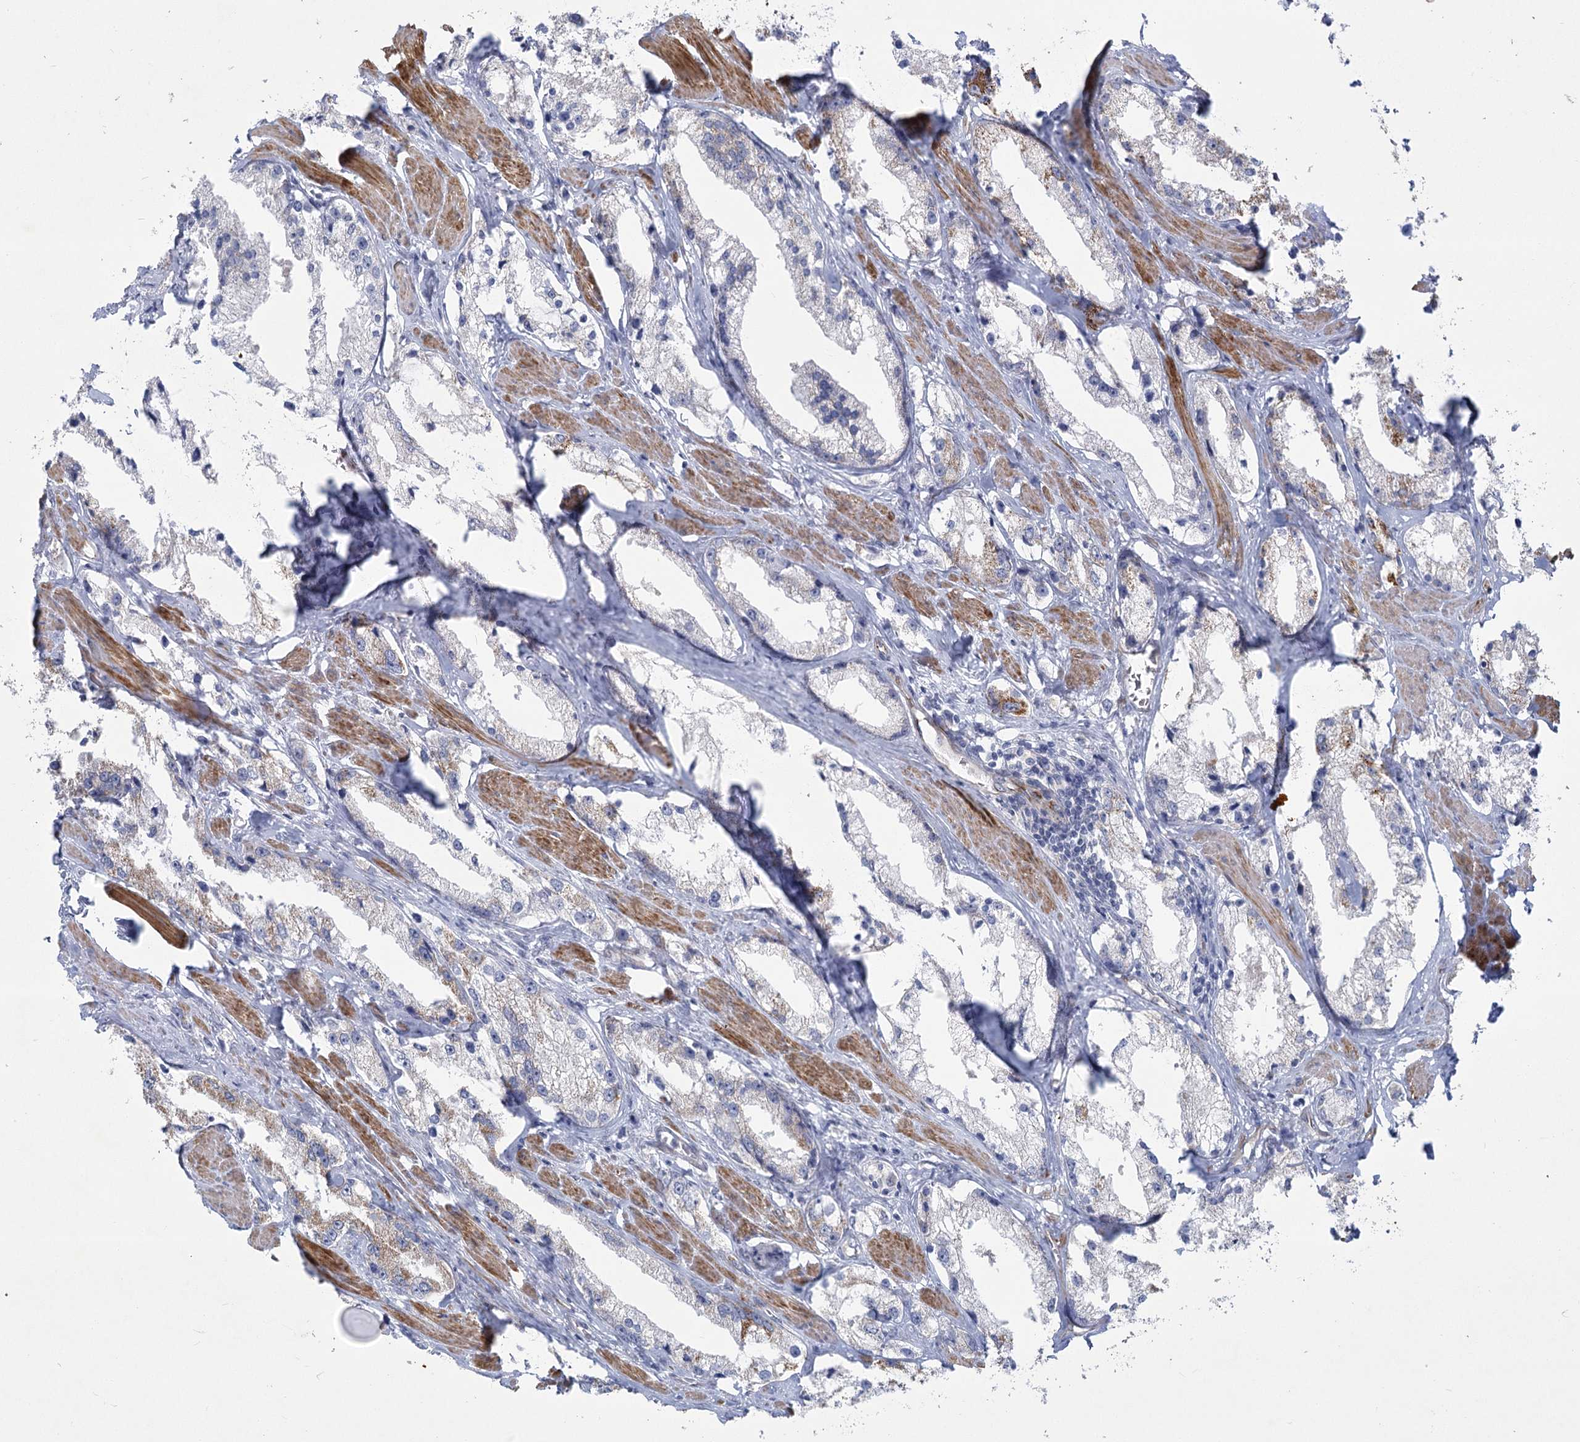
{"staining": {"intensity": "moderate", "quantity": "<25%", "location": "cytoplasmic/membranous"}, "tissue": "prostate cancer", "cell_type": "Tumor cells", "image_type": "cancer", "snomed": [{"axis": "morphology", "description": "Adenocarcinoma, High grade"}, {"axis": "topography", "description": "Prostate"}], "caption": "Tumor cells exhibit moderate cytoplasmic/membranous positivity in about <25% of cells in prostate high-grade adenocarcinoma.", "gene": "DHTKD1", "patient": {"sex": "male", "age": 66}}